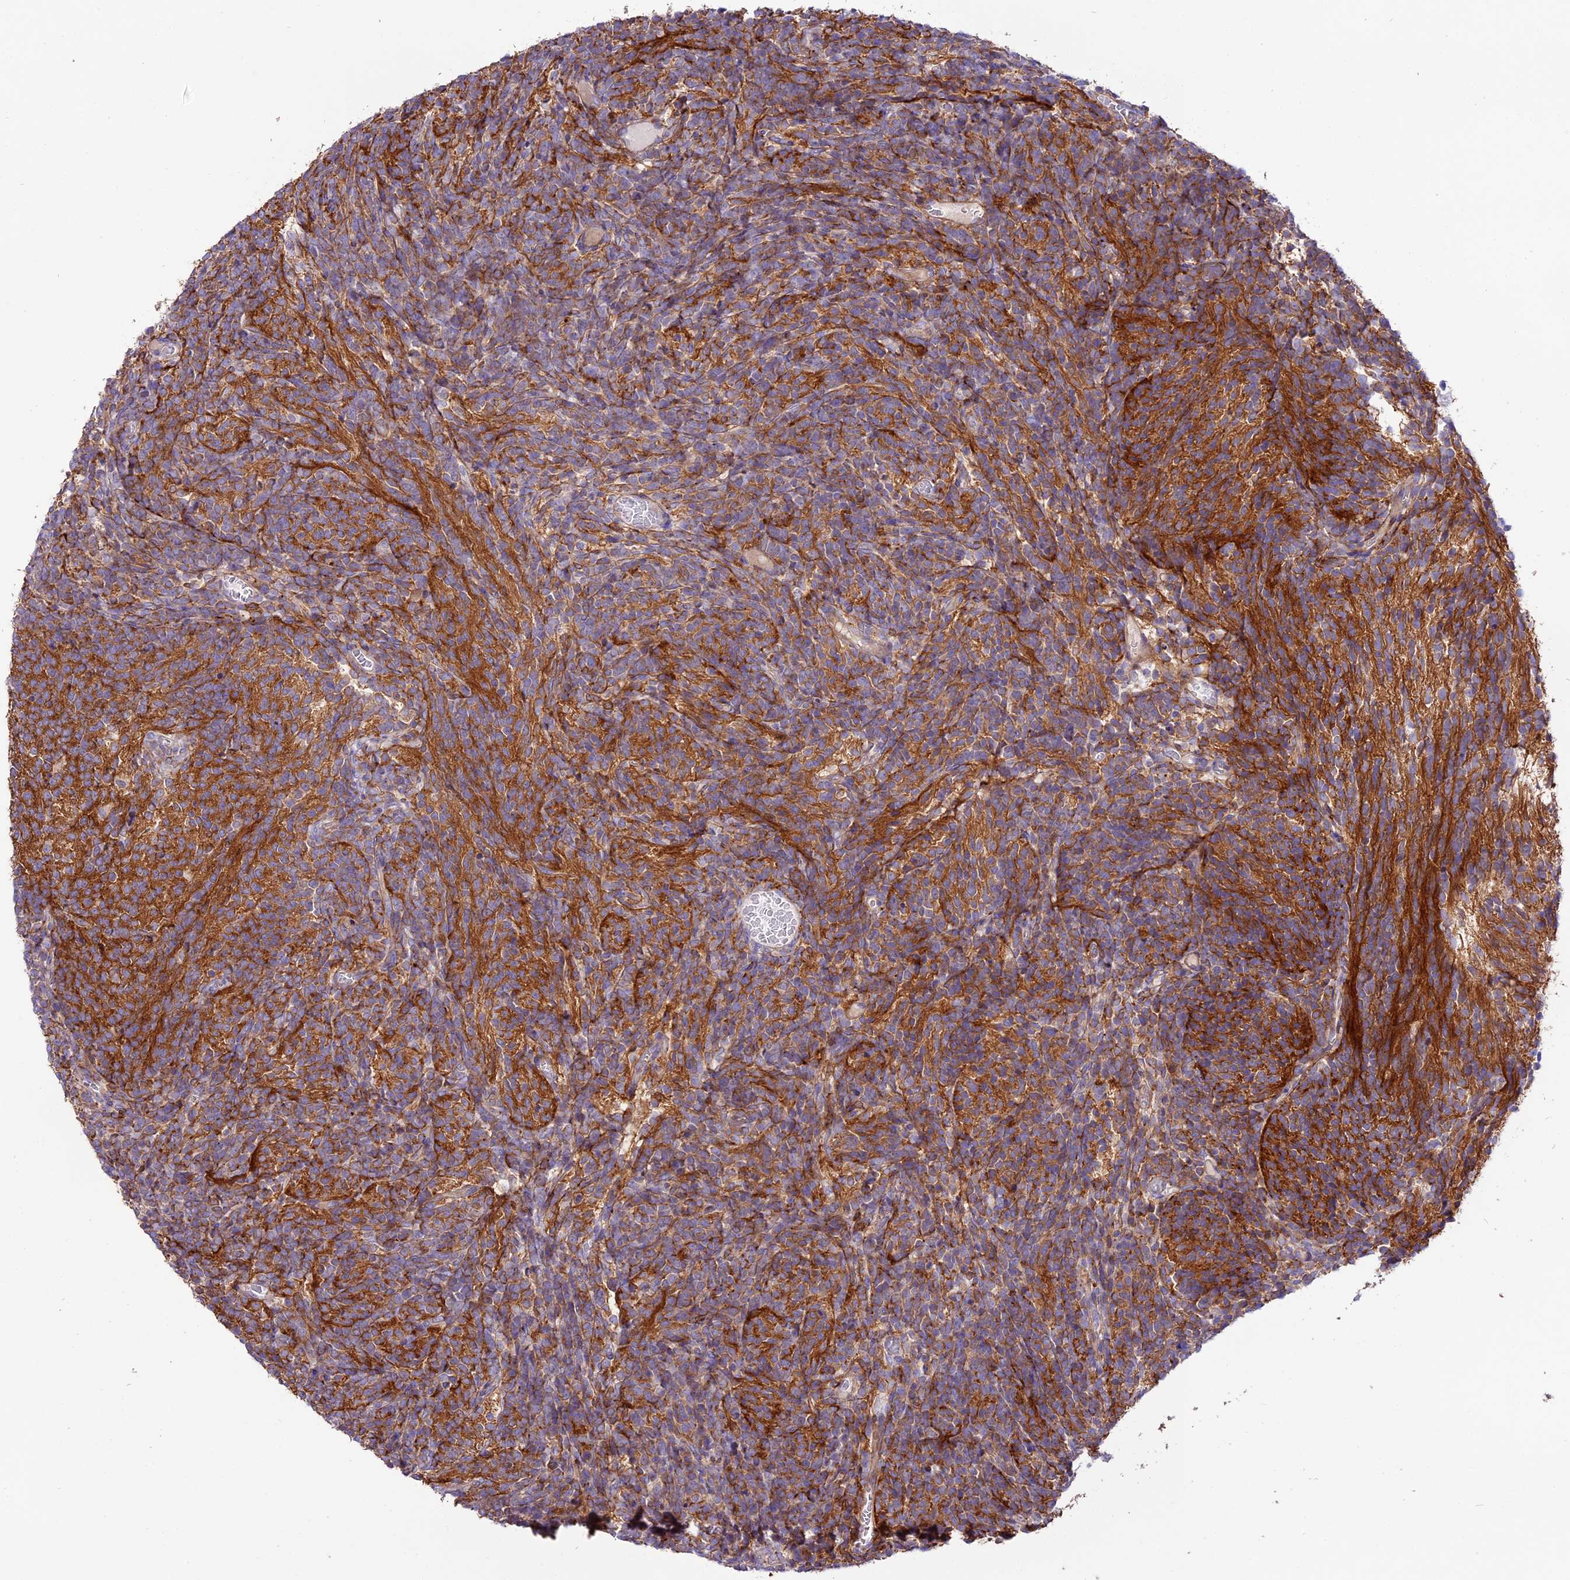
{"staining": {"intensity": "moderate", "quantity": "25%-75%", "location": "cytoplasmic/membranous"}, "tissue": "glioma", "cell_type": "Tumor cells", "image_type": "cancer", "snomed": [{"axis": "morphology", "description": "Glioma, malignant, Low grade"}, {"axis": "topography", "description": "Brain"}], "caption": "Moderate cytoplasmic/membranous staining is seen in approximately 25%-75% of tumor cells in glioma.", "gene": "CD99L2", "patient": {"sex": "female", "age": 1}}